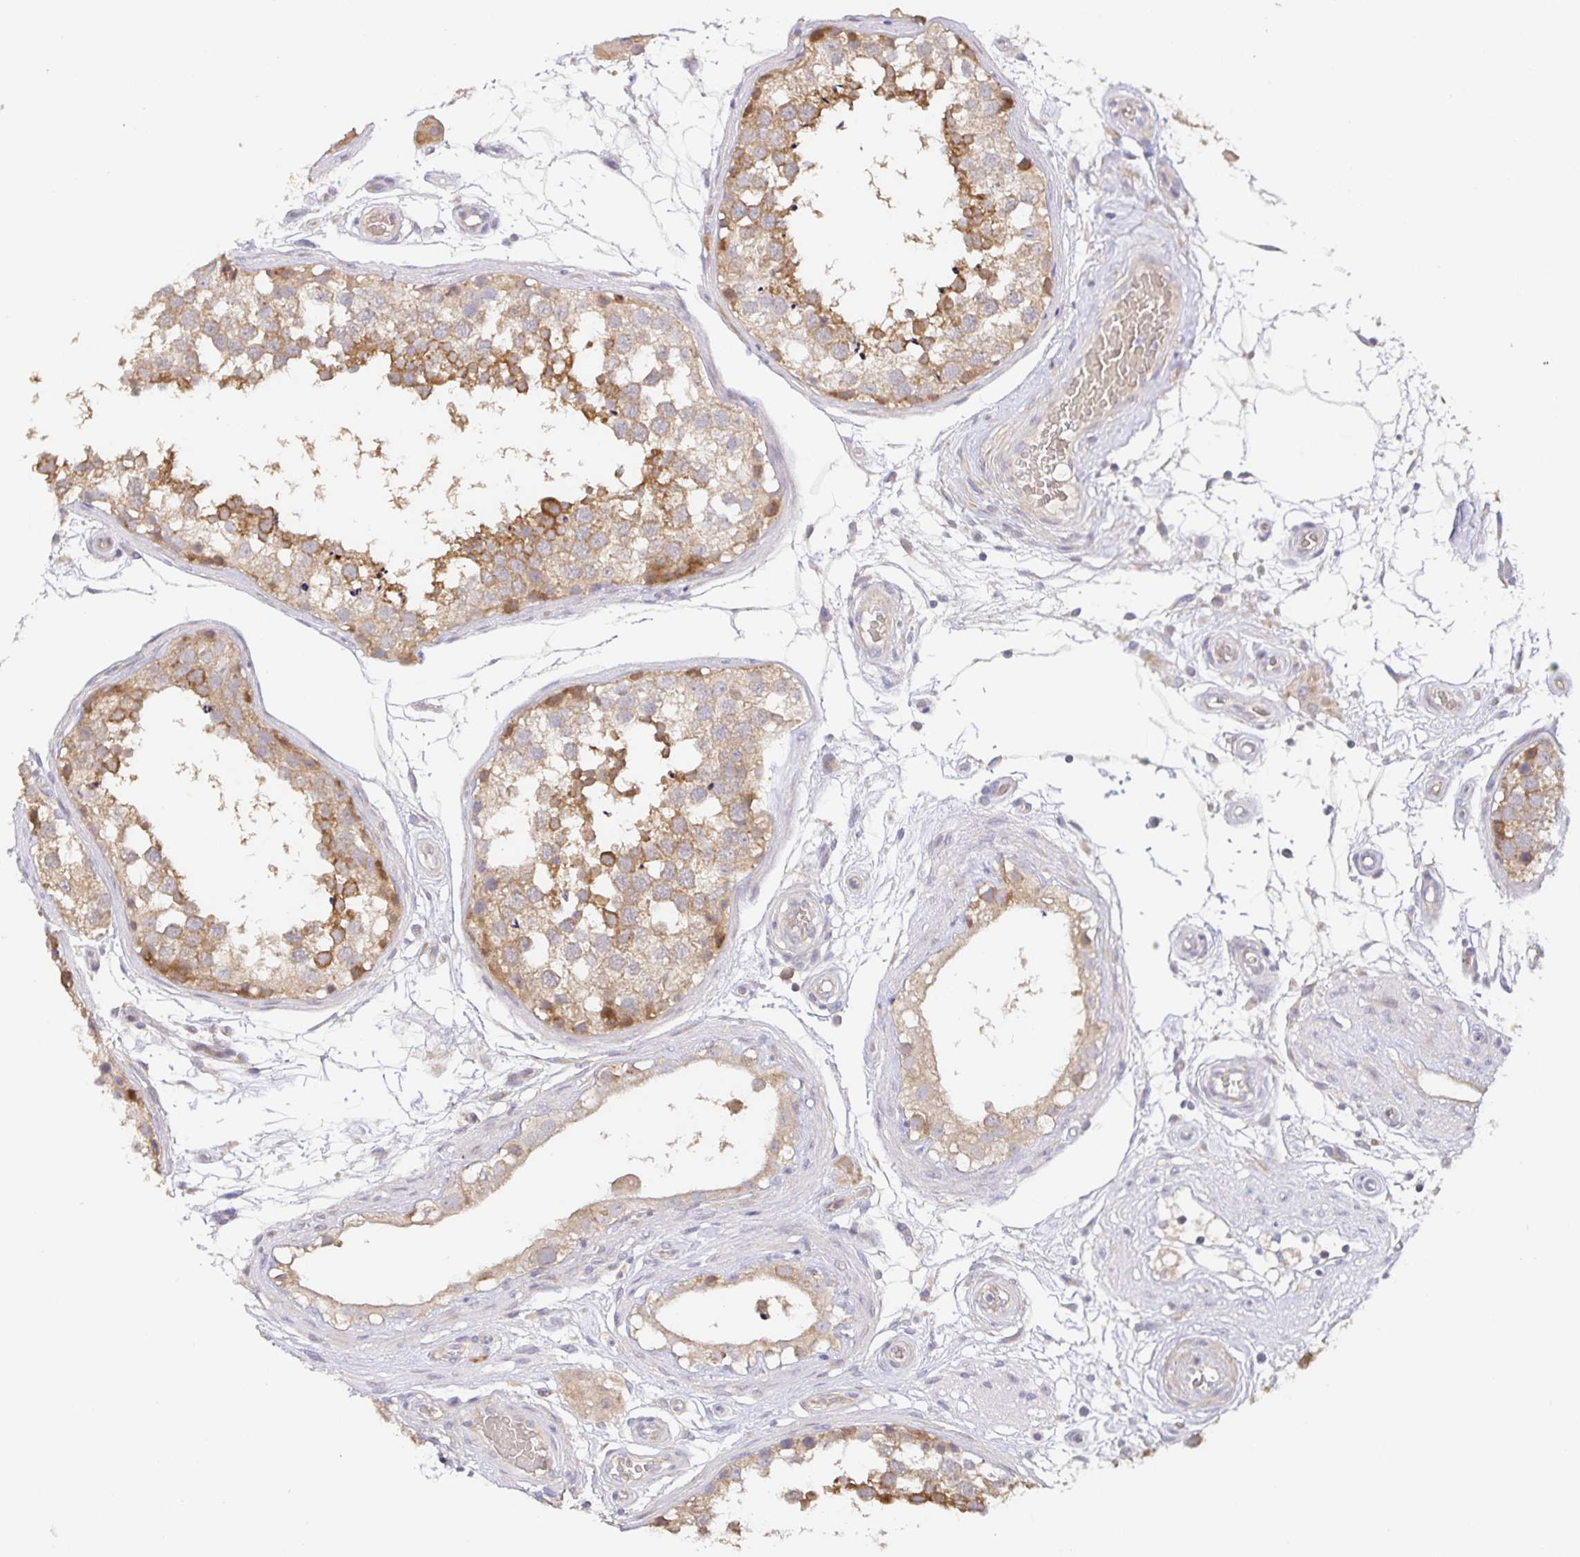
{"staining": {"intensity": "moderate", "quantity": ">75%", "location": "cytoplasmic/membranous"}, "tissue": "testis", "cell_type": "Cells in seminiferous ducts", "image_type": "normal", "snomed": [{"axis": "morphology", "description": "Normal tissue, NOS"}, {"axis": "morphology", "description": "Seminoma, NOS"}, {"axis": "topography", "description": "Testis"}], "caption": "Moderate cytoplasmic/membranous expression for a protein is present in about >75% of cells in seminiferous ducts of unremarkable testis using immunohistochemistry (IHC).", "gene": "ZDHHC11B", "patient": {"sex": "male", "age": 65}}